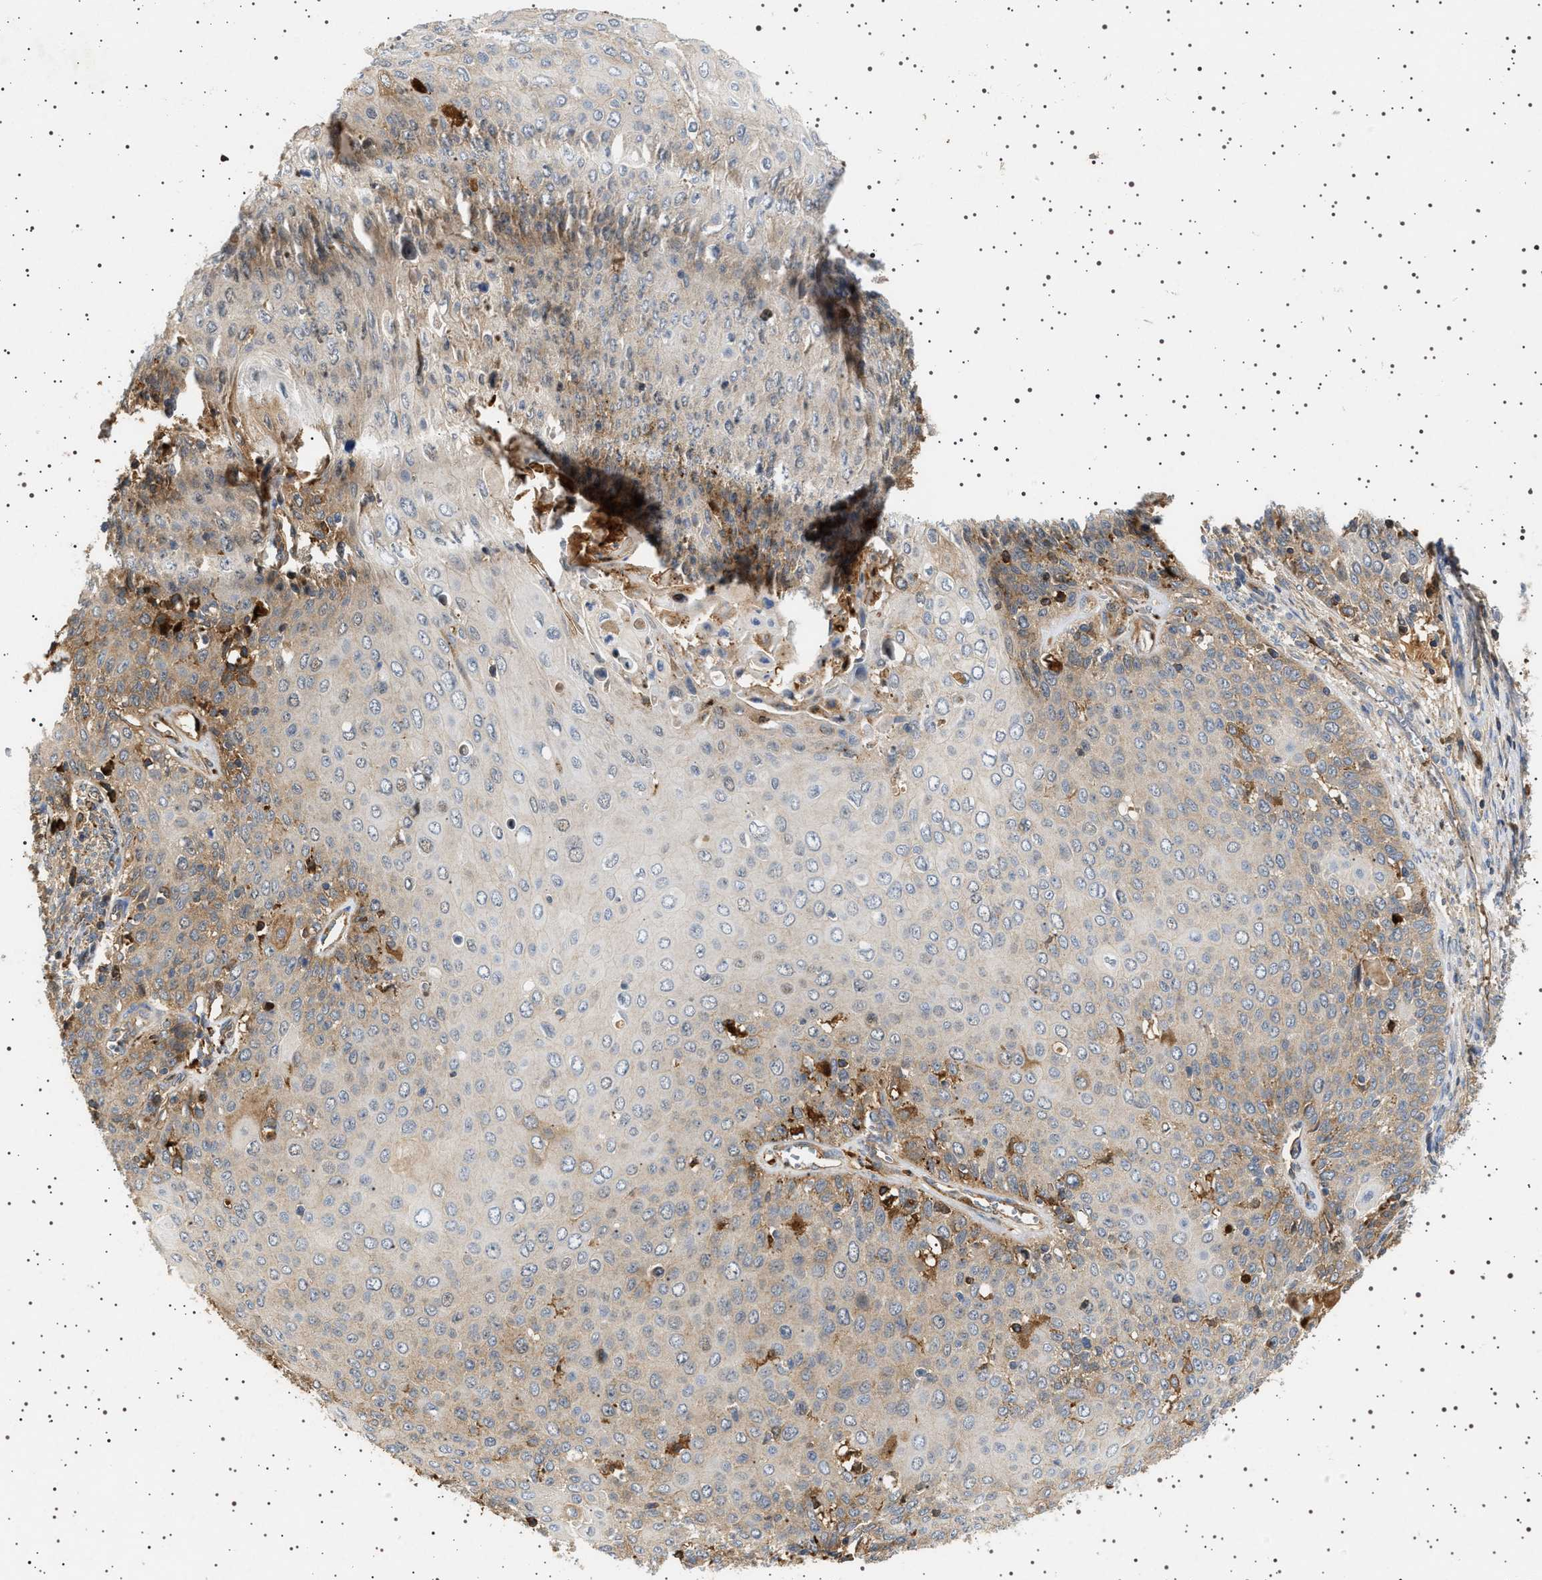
{"staining": {"intensity": "weak", "quantity": "<25%", "location": "cytoplasmic/membranous"}, "tissue": "cervical cancer", "cell_type": "Tumor cells", "image_type": "cancer", "snomed": [{"axis": "morphology", "description": "Squamous cell carcinoma, NOS"}, {"axis": "topography", "description": "Cervix"}], "caption": "Immunohistochemical staining of squamous cell carcinoma (cervical) displays no significant expression in tumor cells.", "gene": "FICD", "patient": {"sex": "female", "age": 39}}